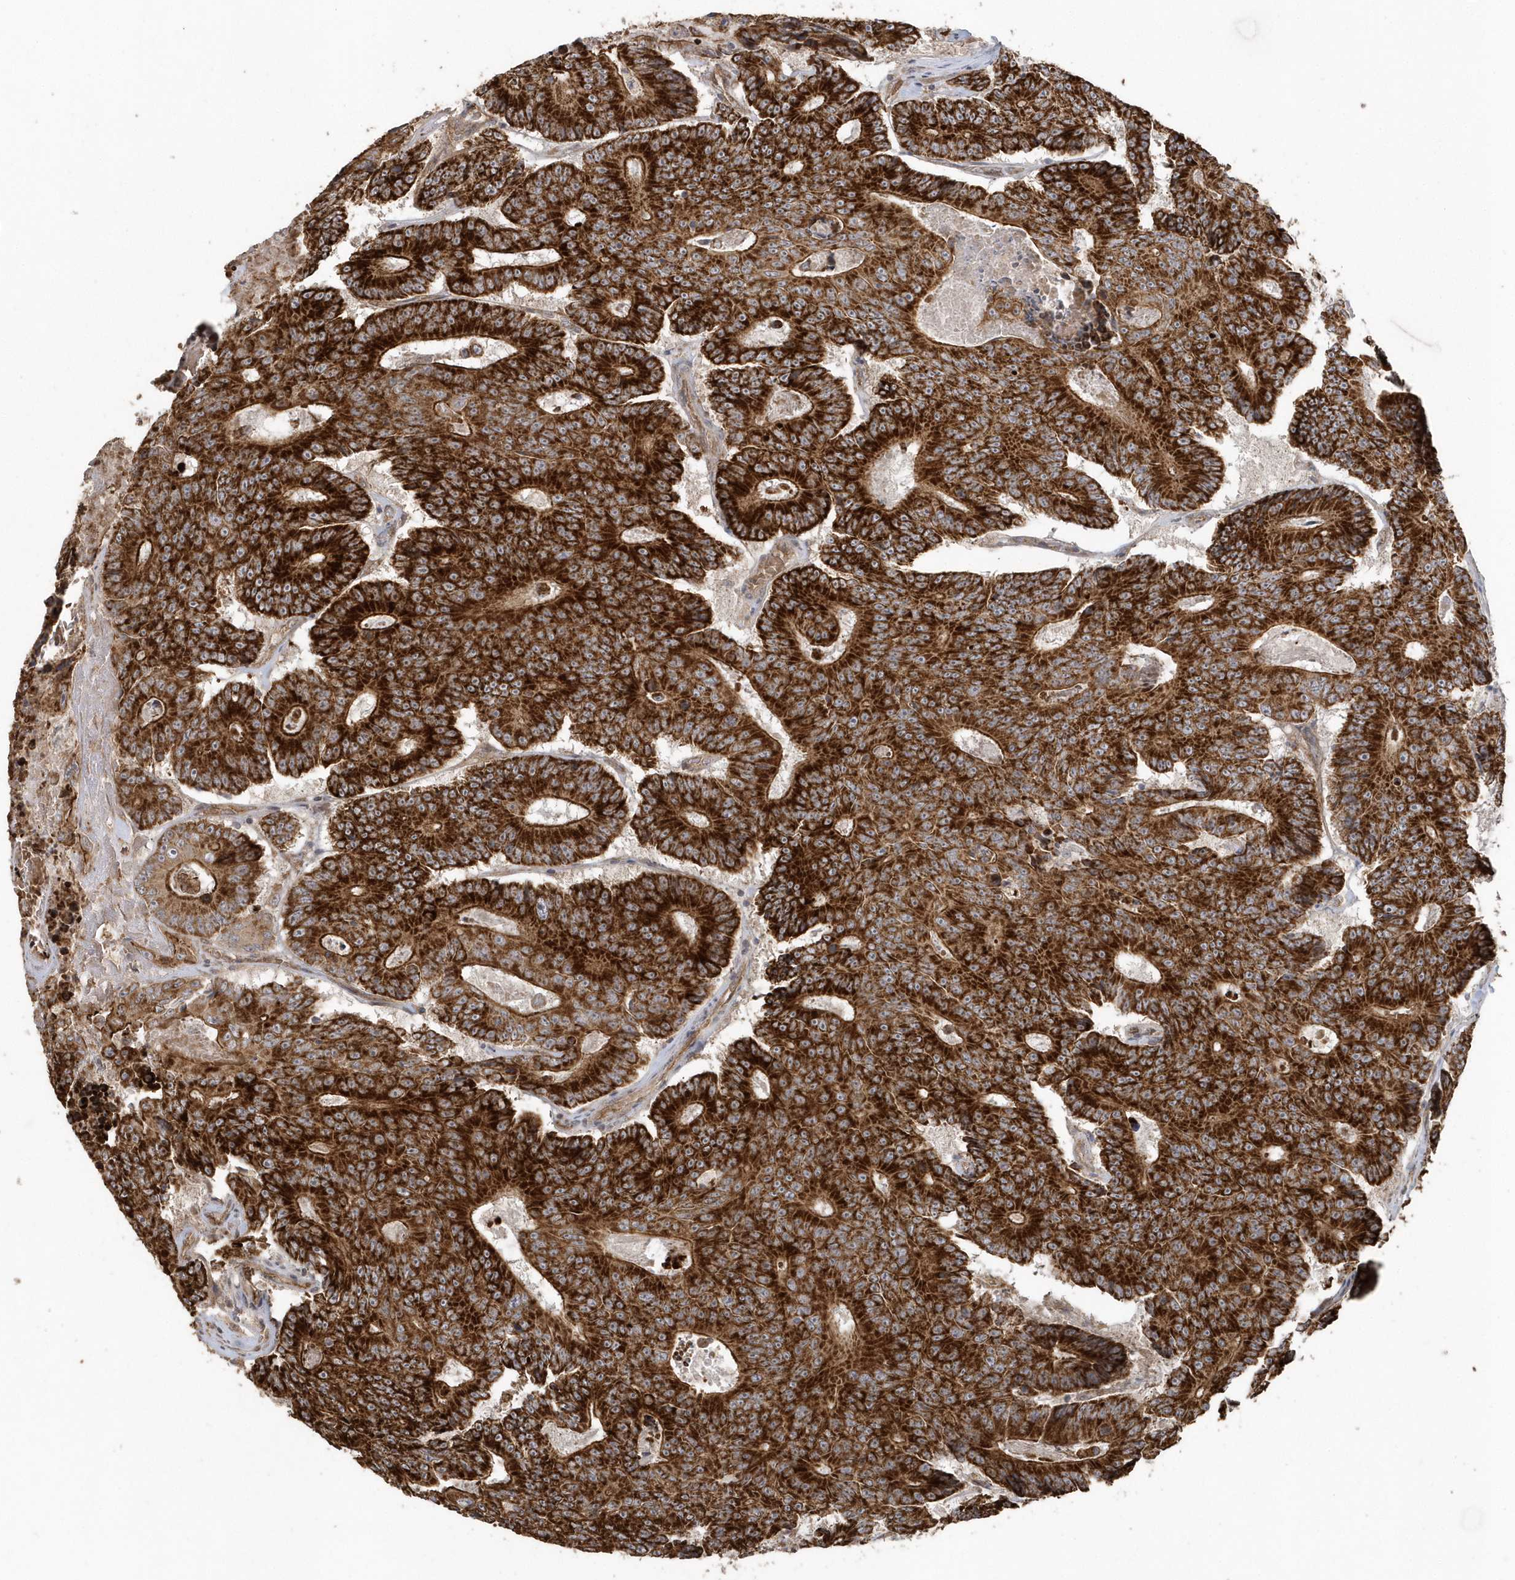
{"staining": {"intensity": "strong", "quantity": ">75%", "location": "cytoplasmic/membranous"}, "tissue": "colorectal cancer", "cell_type": "Tumor cells", "image_type": "cancer", "snomed": [{"axis": "morphology", "description": "Adenocarcinoma, NOS"}, {"axis": "topography", "description": "Colon"}], "caption": "Colorectal adenocarcinoma stained with immunohistochemistry (IHC) shows strong cytoplasmic/membranous expression in about >75% of tumor cells.", "gene": "HERPUD1", "patient": {"sex": "male", "age": 83}}